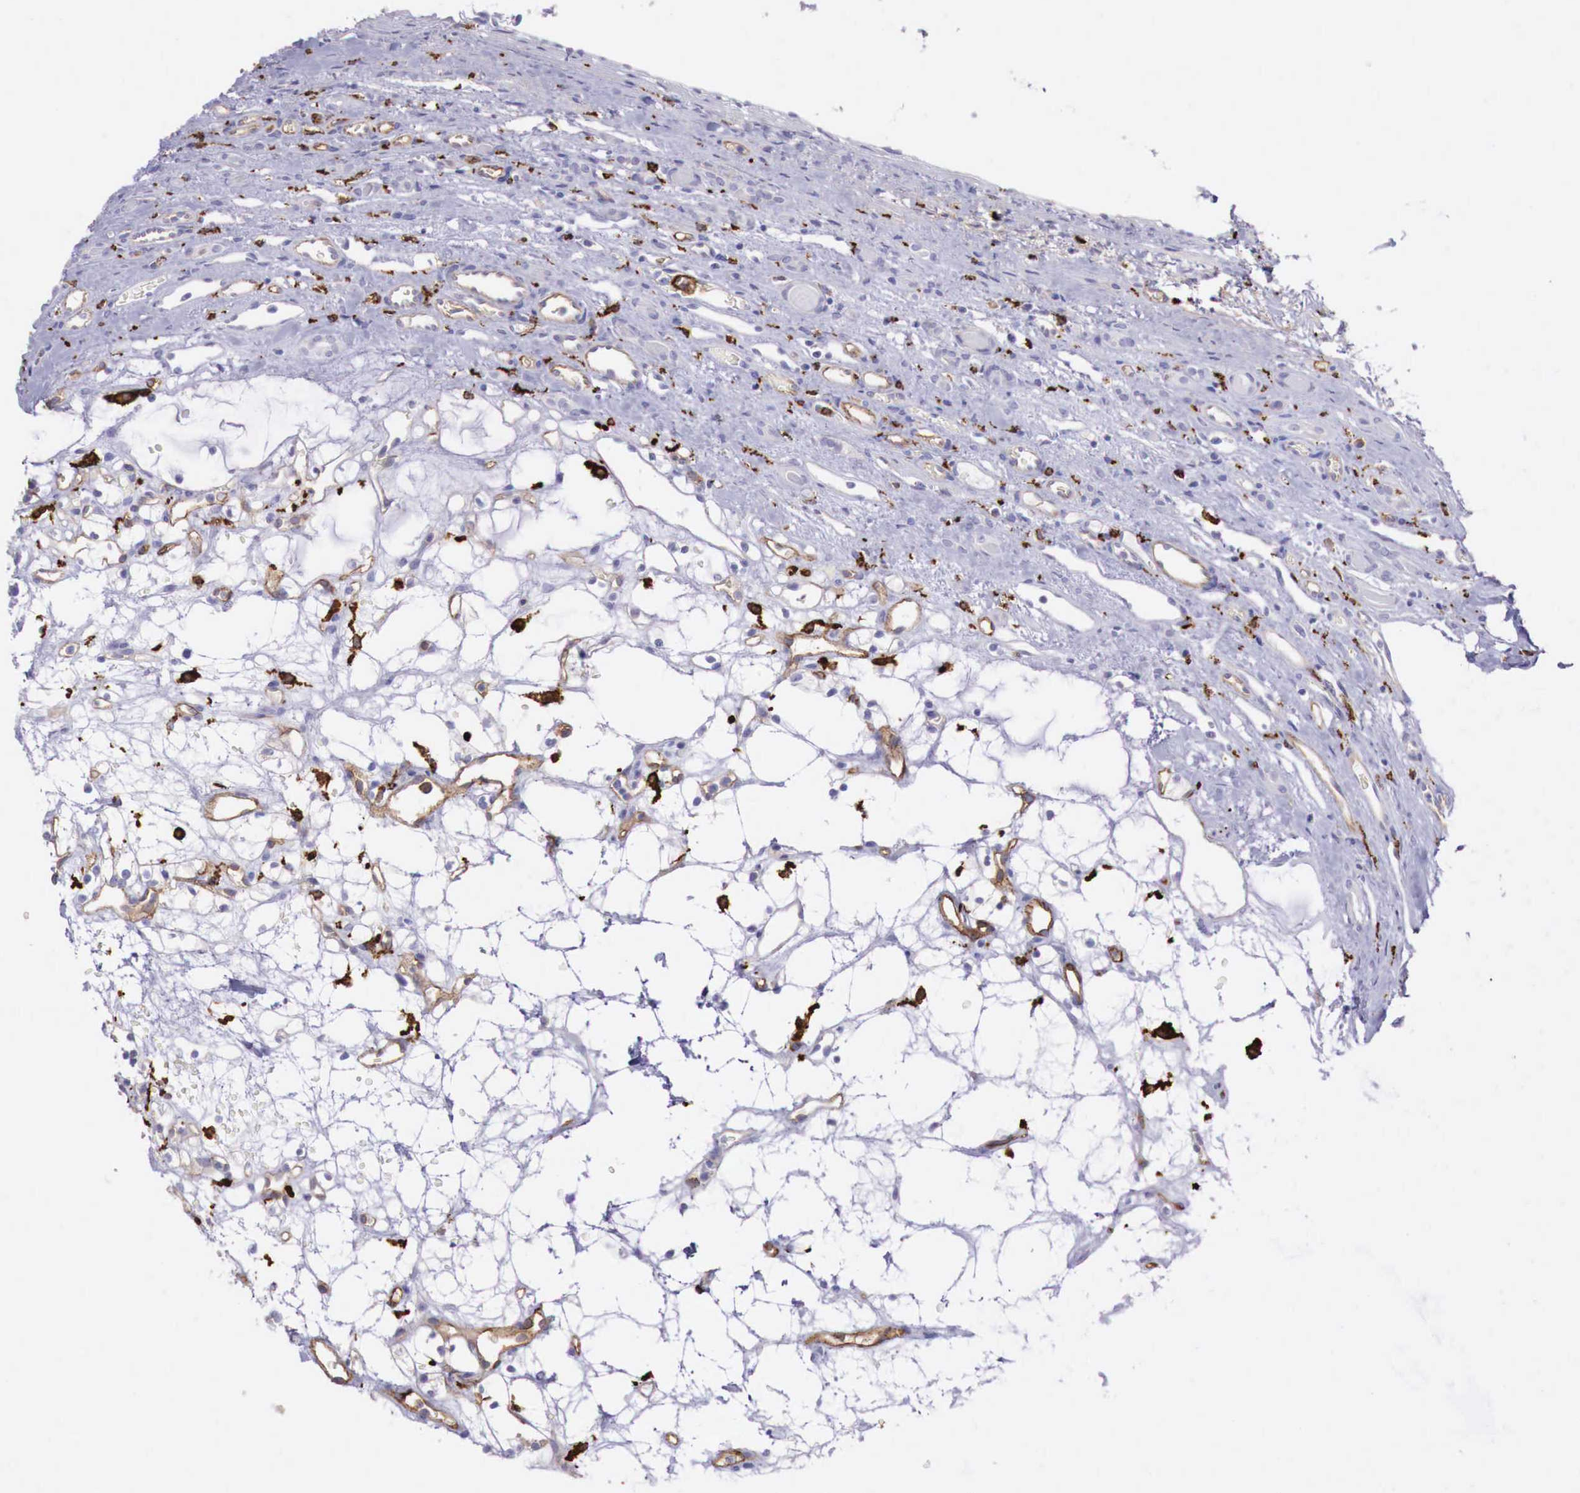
{"staining": {"intensity": "negative", "quantity": "none", "location": "none"}, "tissue": "renal cancer", "cell_type": "Tumor cells", "image_type": "cancer", "snomed": [{"axis": "morphology", "description": "Adenocarcinoma, NOS"}, {"axis": "topography", "description": "Kidney"}], "caption": "Tumor cells are negative for protein expression in human renal cancer (adenocarcinoma).", "gene": "MSR1", "patient": {"sex": "female", "age": 60}}